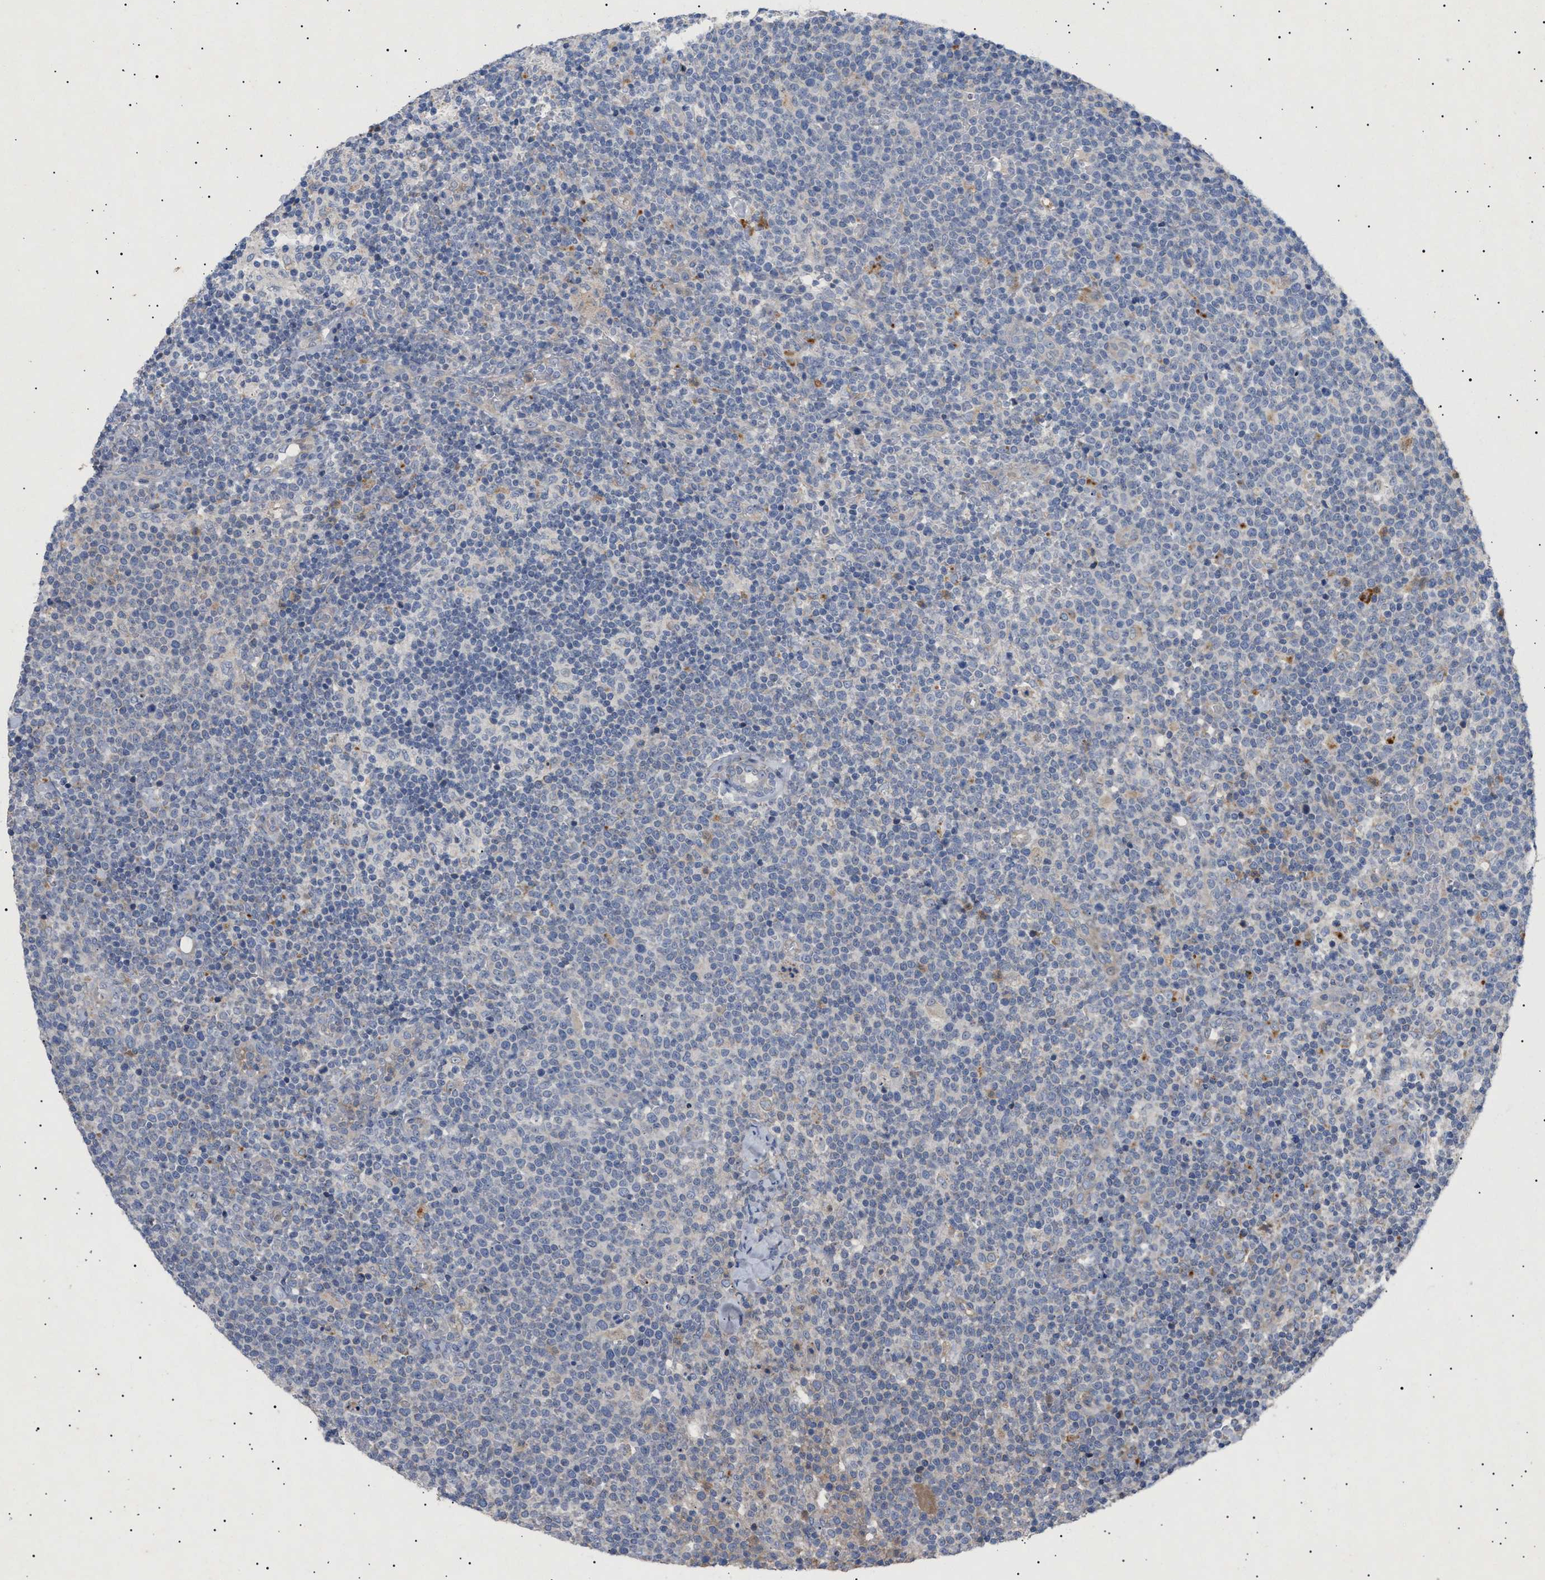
{"staining": {"intensity": "negative", "quantity": "none", "location": "none"}, "tissue": "lymphoma", "cell_type": "Tumor cells", "image_type": "cancer", "snomed": [{"axis": "morphology", "description": "Malignant lymphoma, non-Hodgkin's type, High grade"}, {"axis": "topography", "description": "Lymph node"}], "caption": "This is an immunohistochemistry (IHC) micrograph of malignant lymphoma, non-Hodgkin's type (high-grade). There is no expression in tumor cells.", "gene": "SIRT5", "patient": {"sex": "male", "age": 61}}